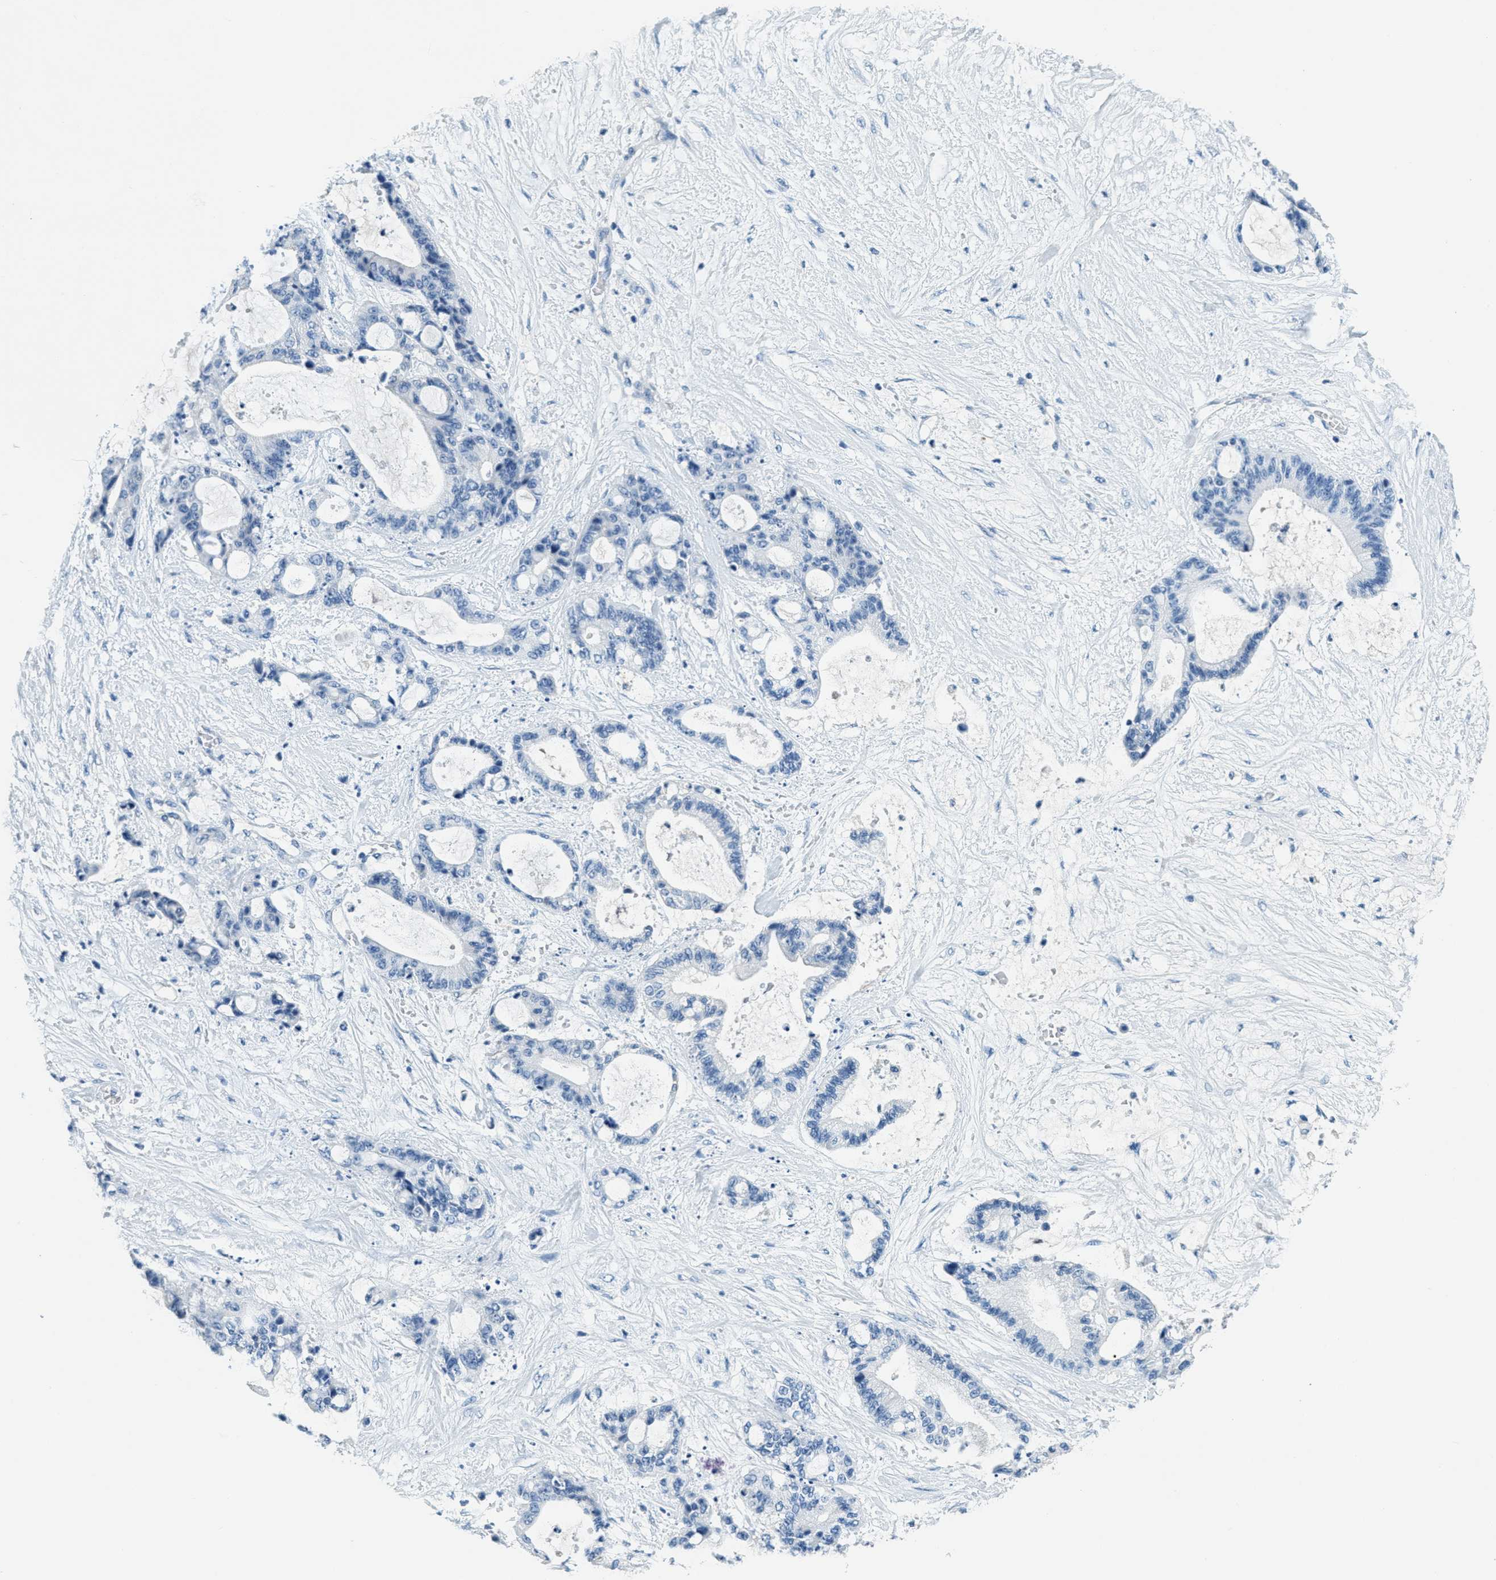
{"staining": {"intensity": "negative", "quantity": "none", "location": "none"}, "tissue": "liver cancer", "cell_type": "Tumor cells", "image_type": "cancer", "snomed": [{"axis": "morphology", "description": "Cholangiocarcinoma"}, {"axis": "topography", "description": "Liver"}], "caption": "Tumor cells show no significant protein expression in liver cancer.", "gene": "A2M", "patient": {"sex": "female", "age": 73}}